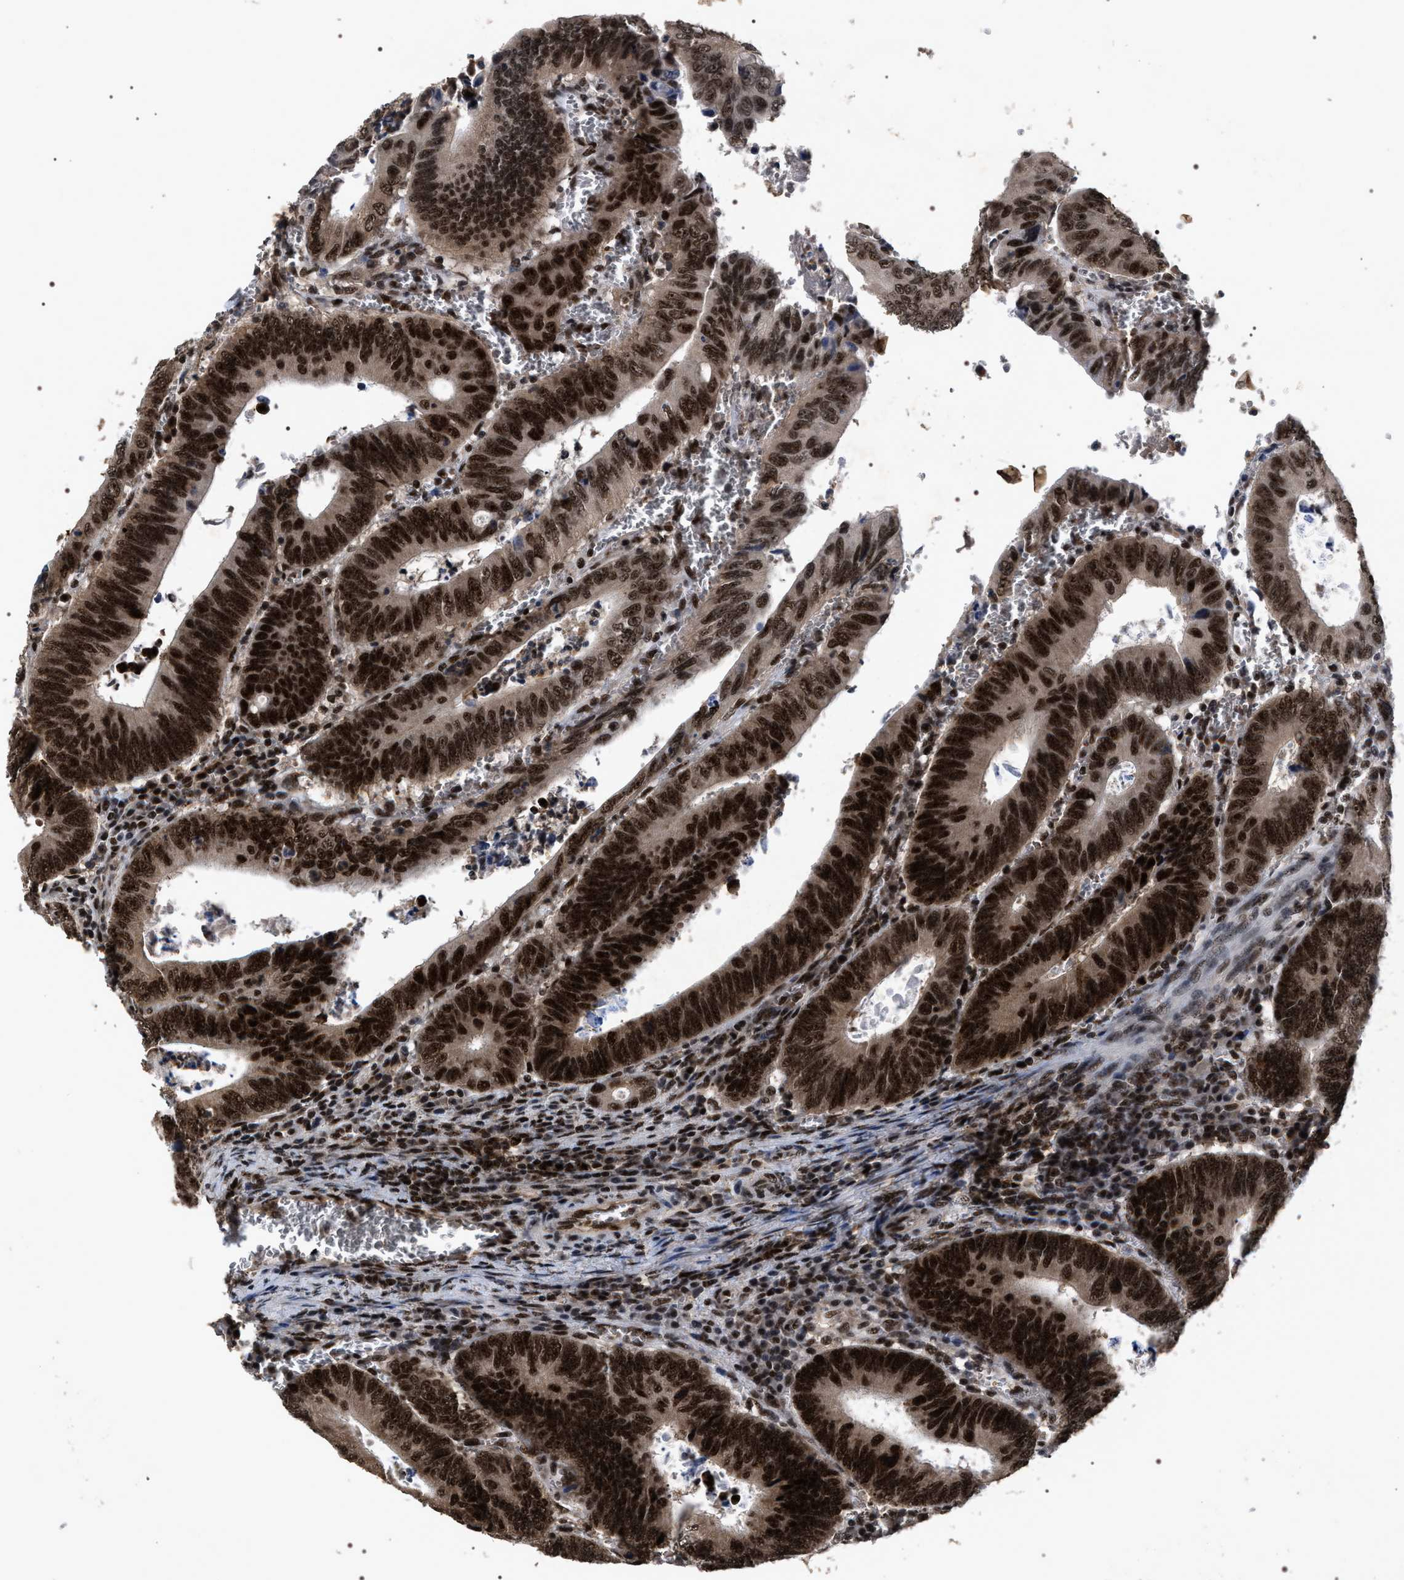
{"staining": {"intensity": "strong", "quantity": ">75%", "location": "nuclear"}, "tissue": "colorectal cancer", "cell_type": "Tumor cells", "image_type": "cancer", "snomed": [{"axis": "morphology", "description": "Inflammation, NOS"}, {"axis": "morphology", "description": "Adenocarcinoma, NOS"}, {"axis": "topography", "description": "Colon"}], "caption": "Protein expression analysis of colorectal cancer (adenocarcinoma) shows strong nuclear expression in about >75% of tumor cells.", "gene": "RRP1B", "patient": {"sex": "male", "age": 72}}